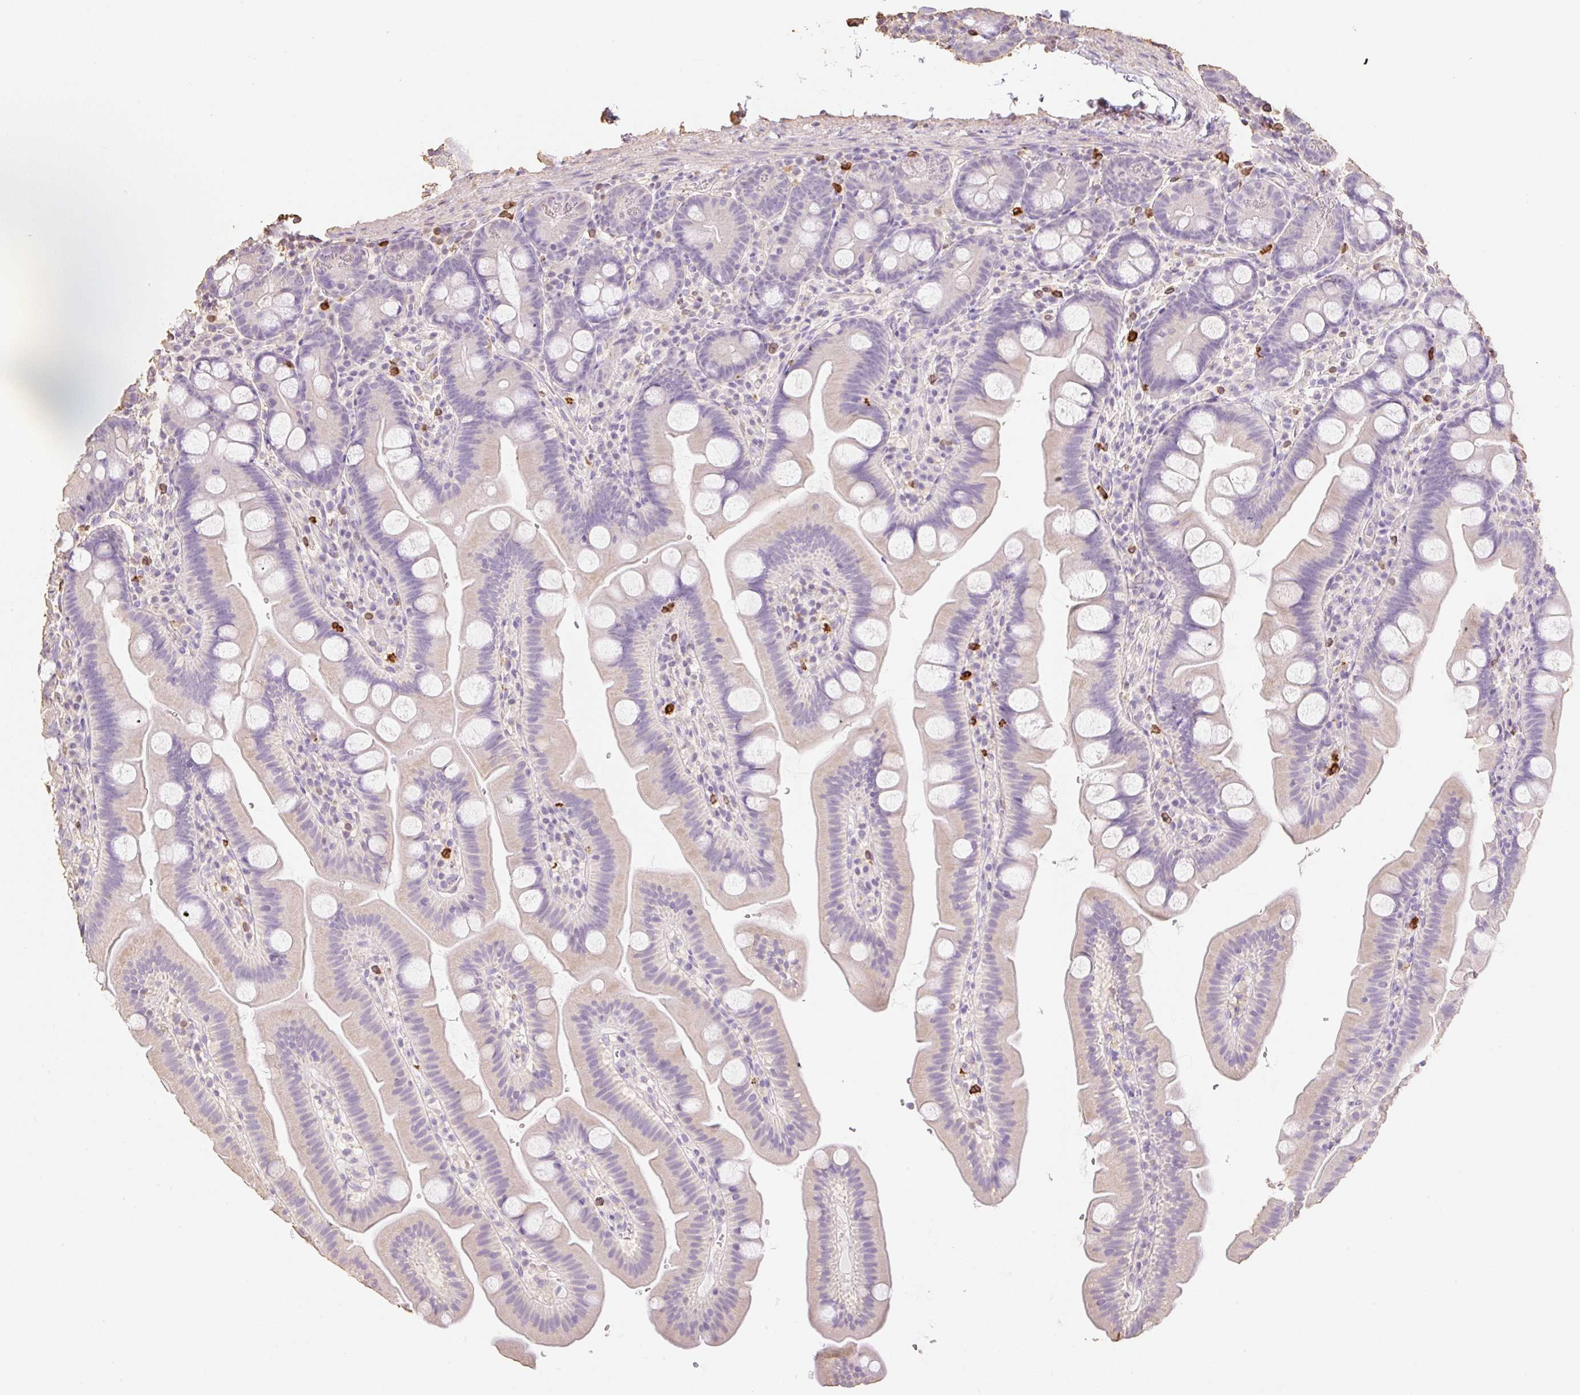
{"staining": {"intensity": "negative", "quantity": "none", "location": "none"}, "tissue": "small intestine", "cell_type": "Glandular cells", "image_type": "normal", "snomed": [{"axis": "morphology", "description": "Normal tissue, NOS"}, {"axis": "topography", "description": "Small intestine"}], "caption": "IHC photomicrograph of benign small intestine: small intestine stained with DAB exhibits no significant protein positivity in glandular cells. (Brightfield microscopy of DAB (3,3'-diaminobenzidine) immunohistochemistry at high magnification).", "gene": "MBOAT7", "patient": {"sex": "female", "age": 68}}